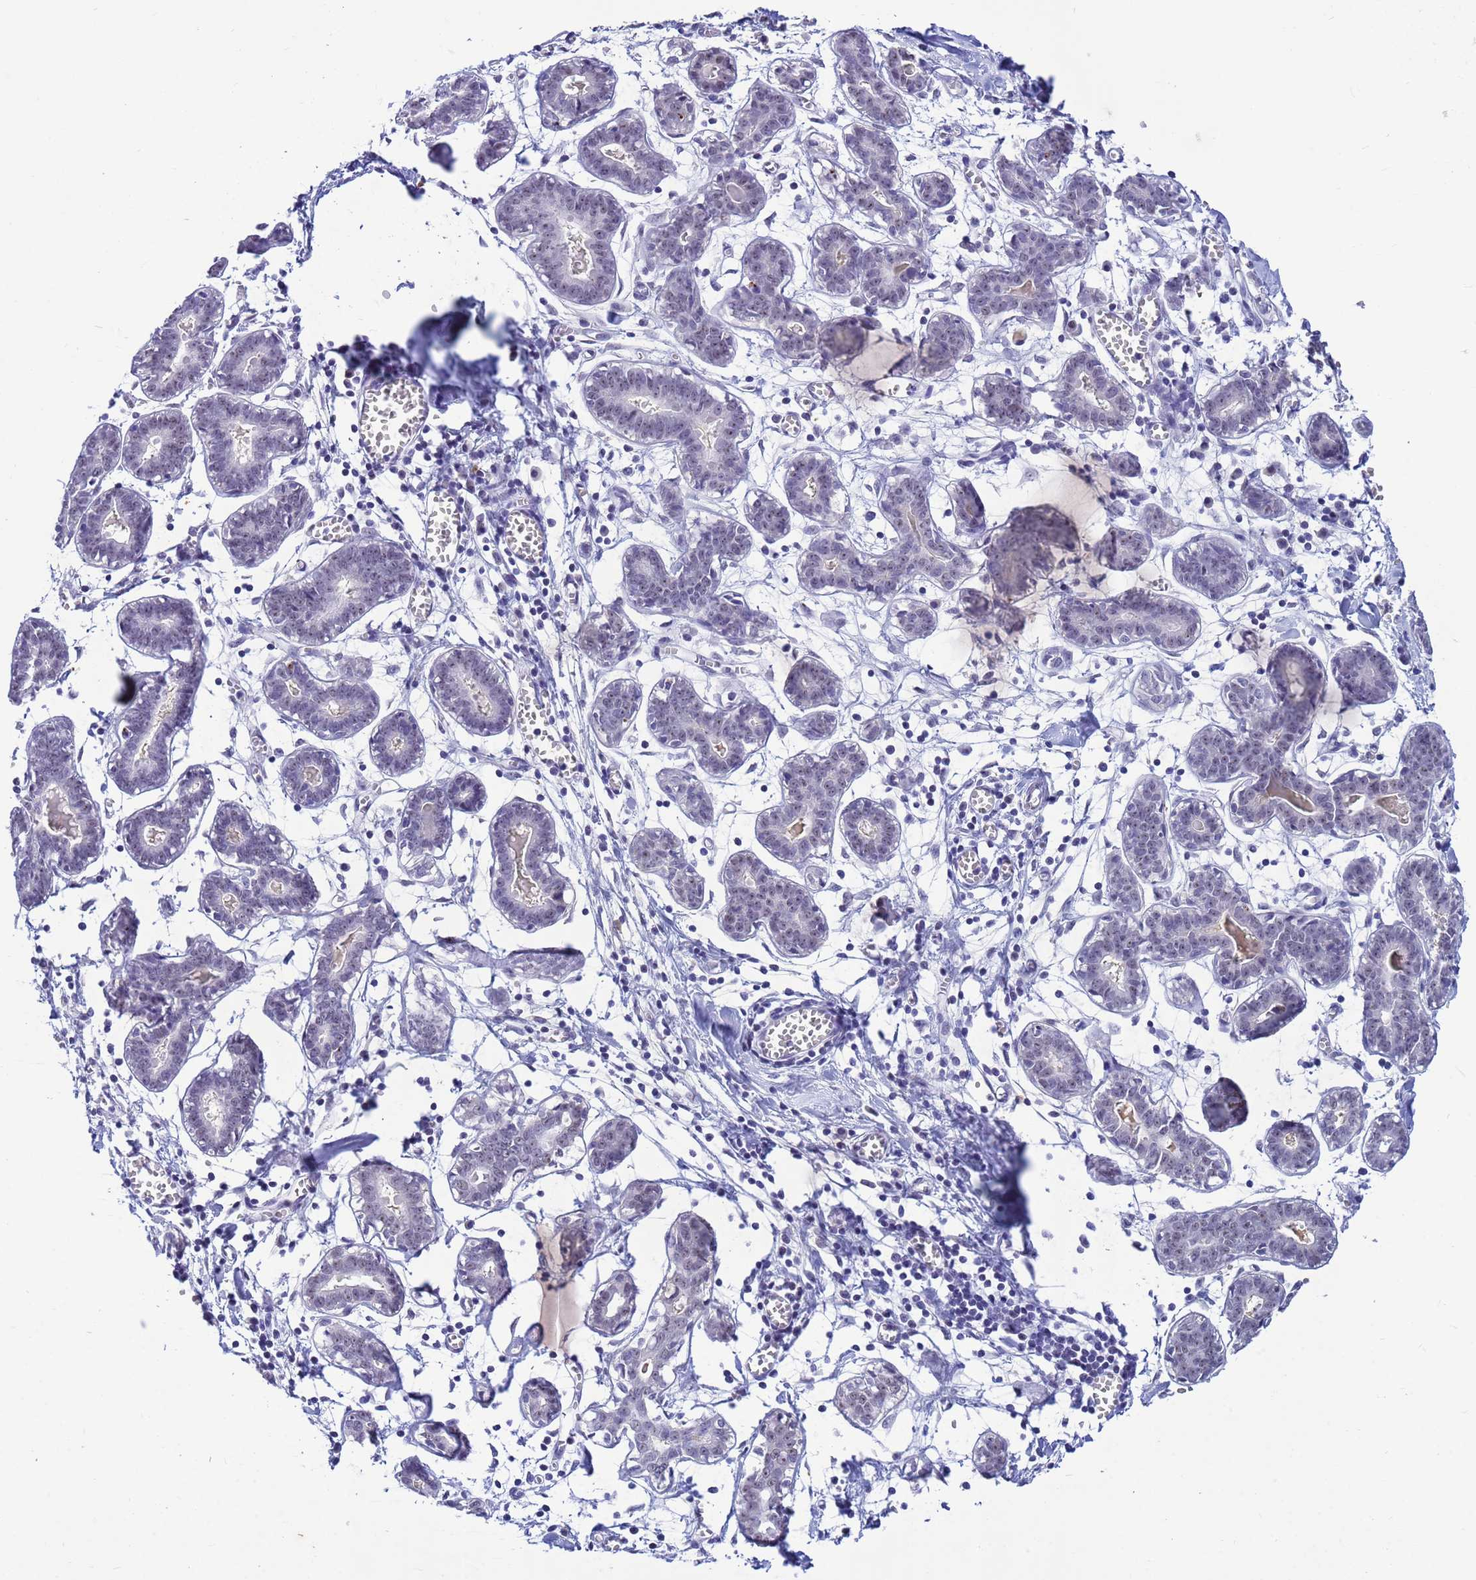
{"staining": {"intensity": "negative", "quantity": "none", "location": "none"}, "tissue": "breast", "cell_type": "Adipocytes", "image_type": "normal", "snomed": [{"axis": "morphology", "description": "Normal tissue, NOS"}, {"axis": "topography", "description": "Breast"}], "caption": "This is an immunohistochemistry micrograph of unremarkable breast. There is no expression in adipocytes.", "gene": "DMRTC2", "patient": {"sex": "female", "age": 27}}